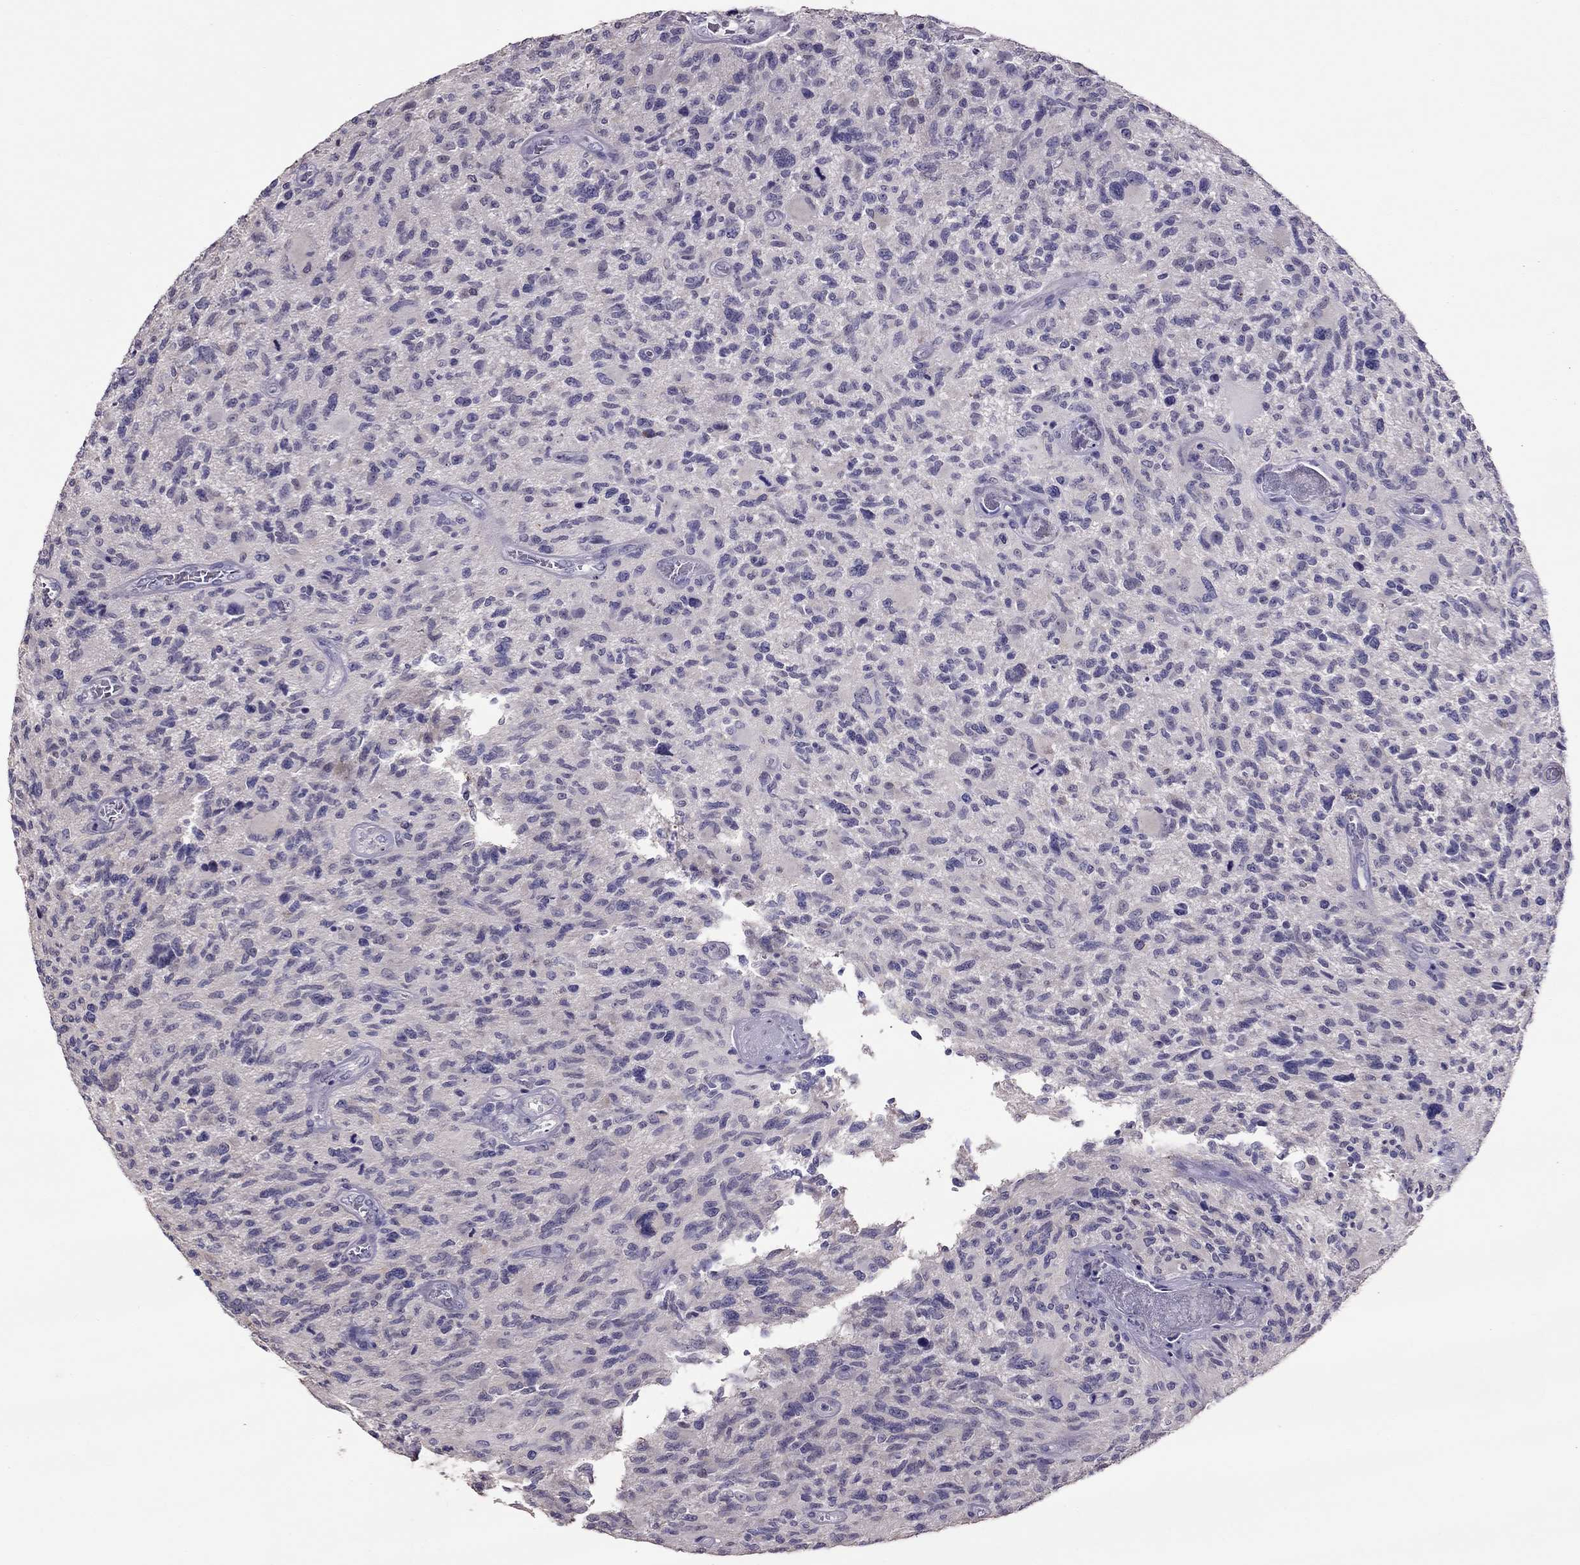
{"staining": {"intensity": "negative", "quantity": "none", "location": "none"}, "tissue": "glioma", "cell_type": "Tumor cells", "image_type": "cancer", "snomed": [{"axis": "morphology", "description": "Glioma, malignant, NOS"}, {"axis": "morphology", "description": "Glioma, malignant, High grade"}, {"axis": "topography", "description": "Brain"}], "caption": "Immunohistochemical staining of glioma reveals no significant positivity in tumor cells.", "gene": "LRRC46", "patient": {"sex": "female", "age": 71}}